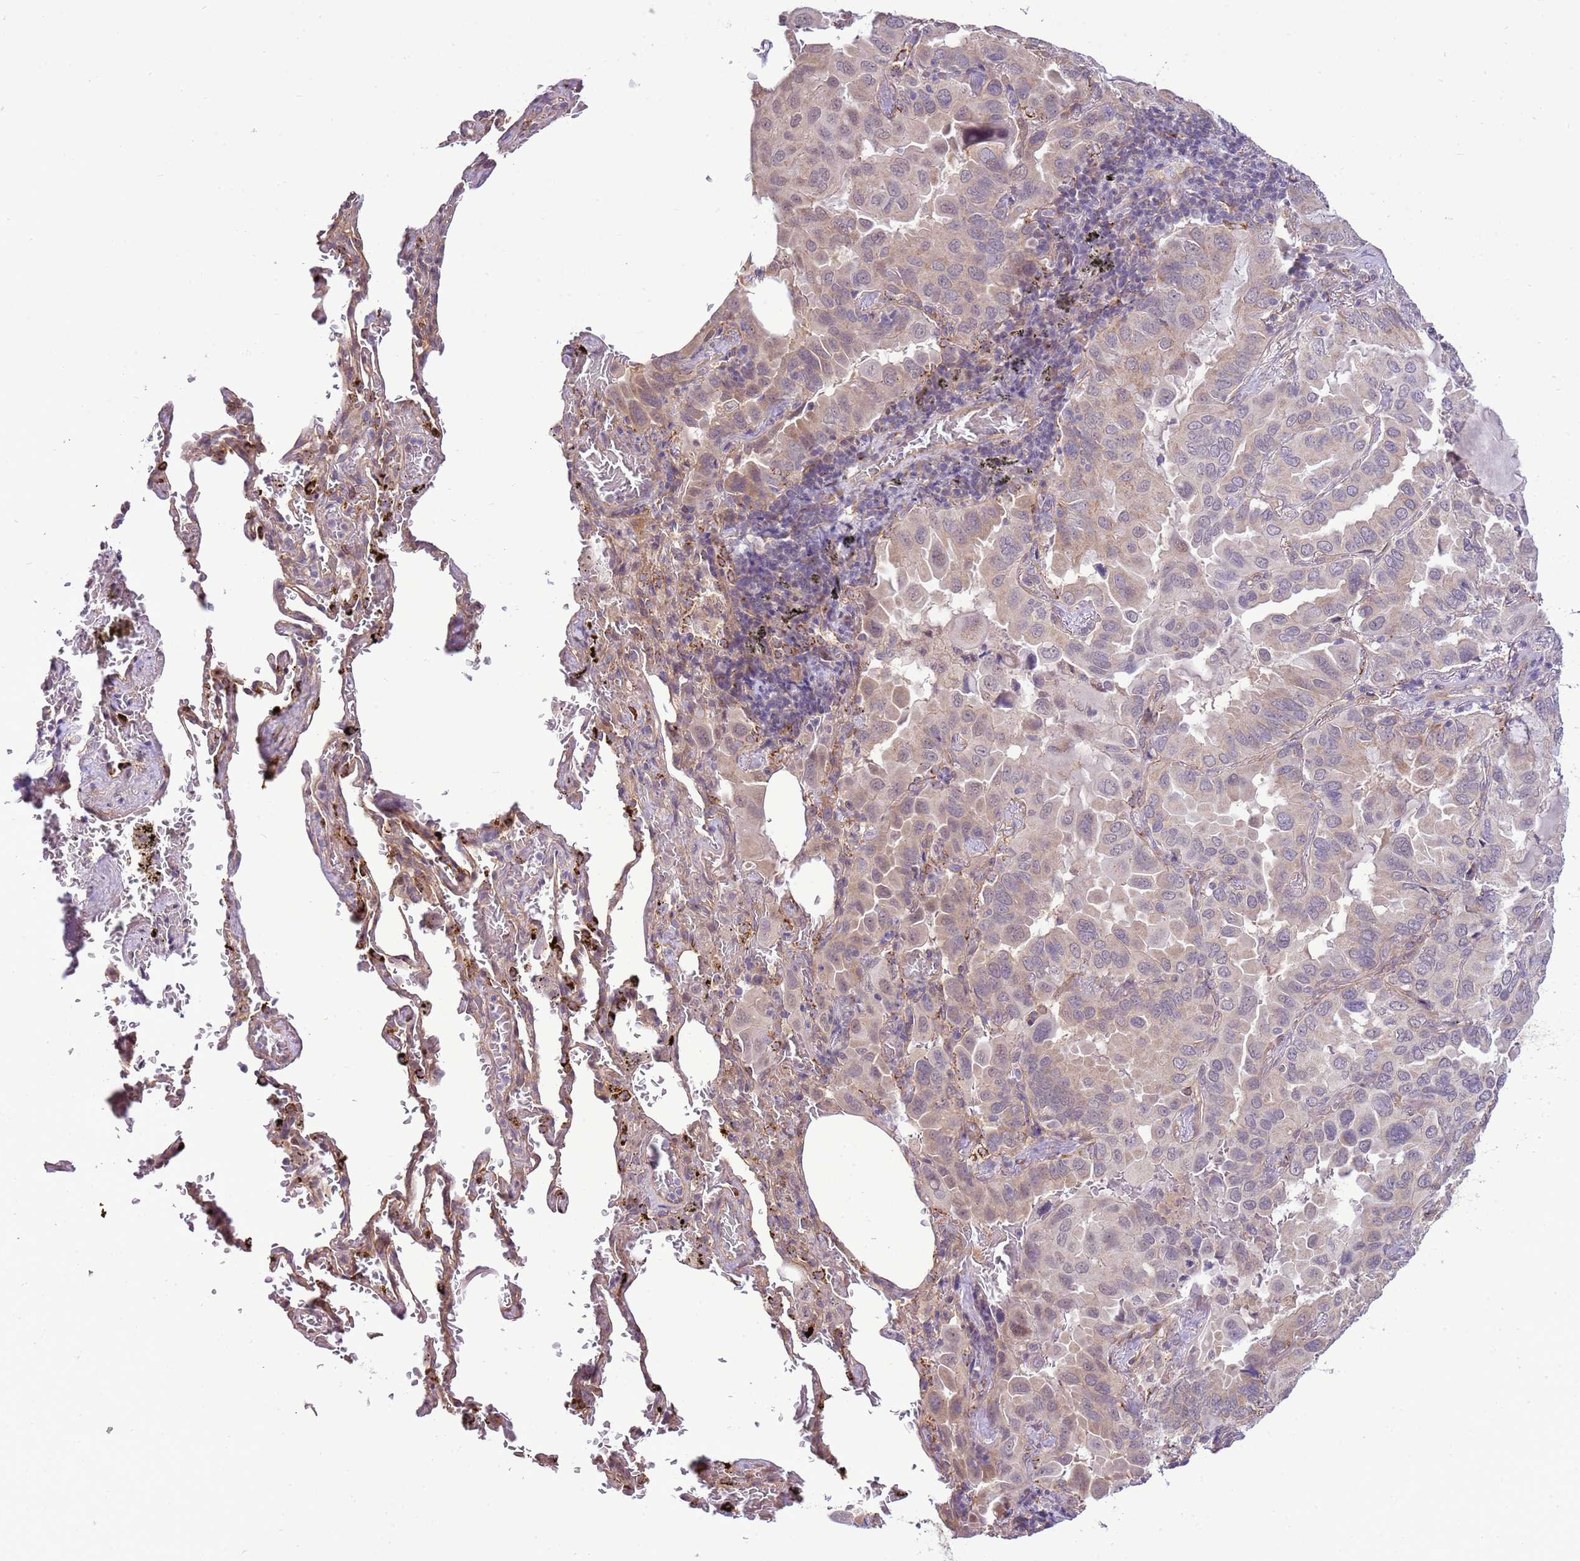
{"staining": {"intensity": "weak", "quantity": "25%-75%", "location": "cytoplasmic/membranous,nuclear"}, "tissue": "lung cancer", "cell_type": "Tumor cells", "image_type": "cancer", "snomed": [{"axis": "morphology", "description": "Adenocarcinoma, NOS"}, {"axis": "topography", "description": "Lung"}], "caption": "Approximately 25%-75% of tumor cells in lung adenocarcinoma display weak cytoplasmic/membranous and nuclear protein positivity as visualized by brown immunohistochemical staining.", "gene": "SCARA3", "patient": {"sex": "male", "age": 64}}